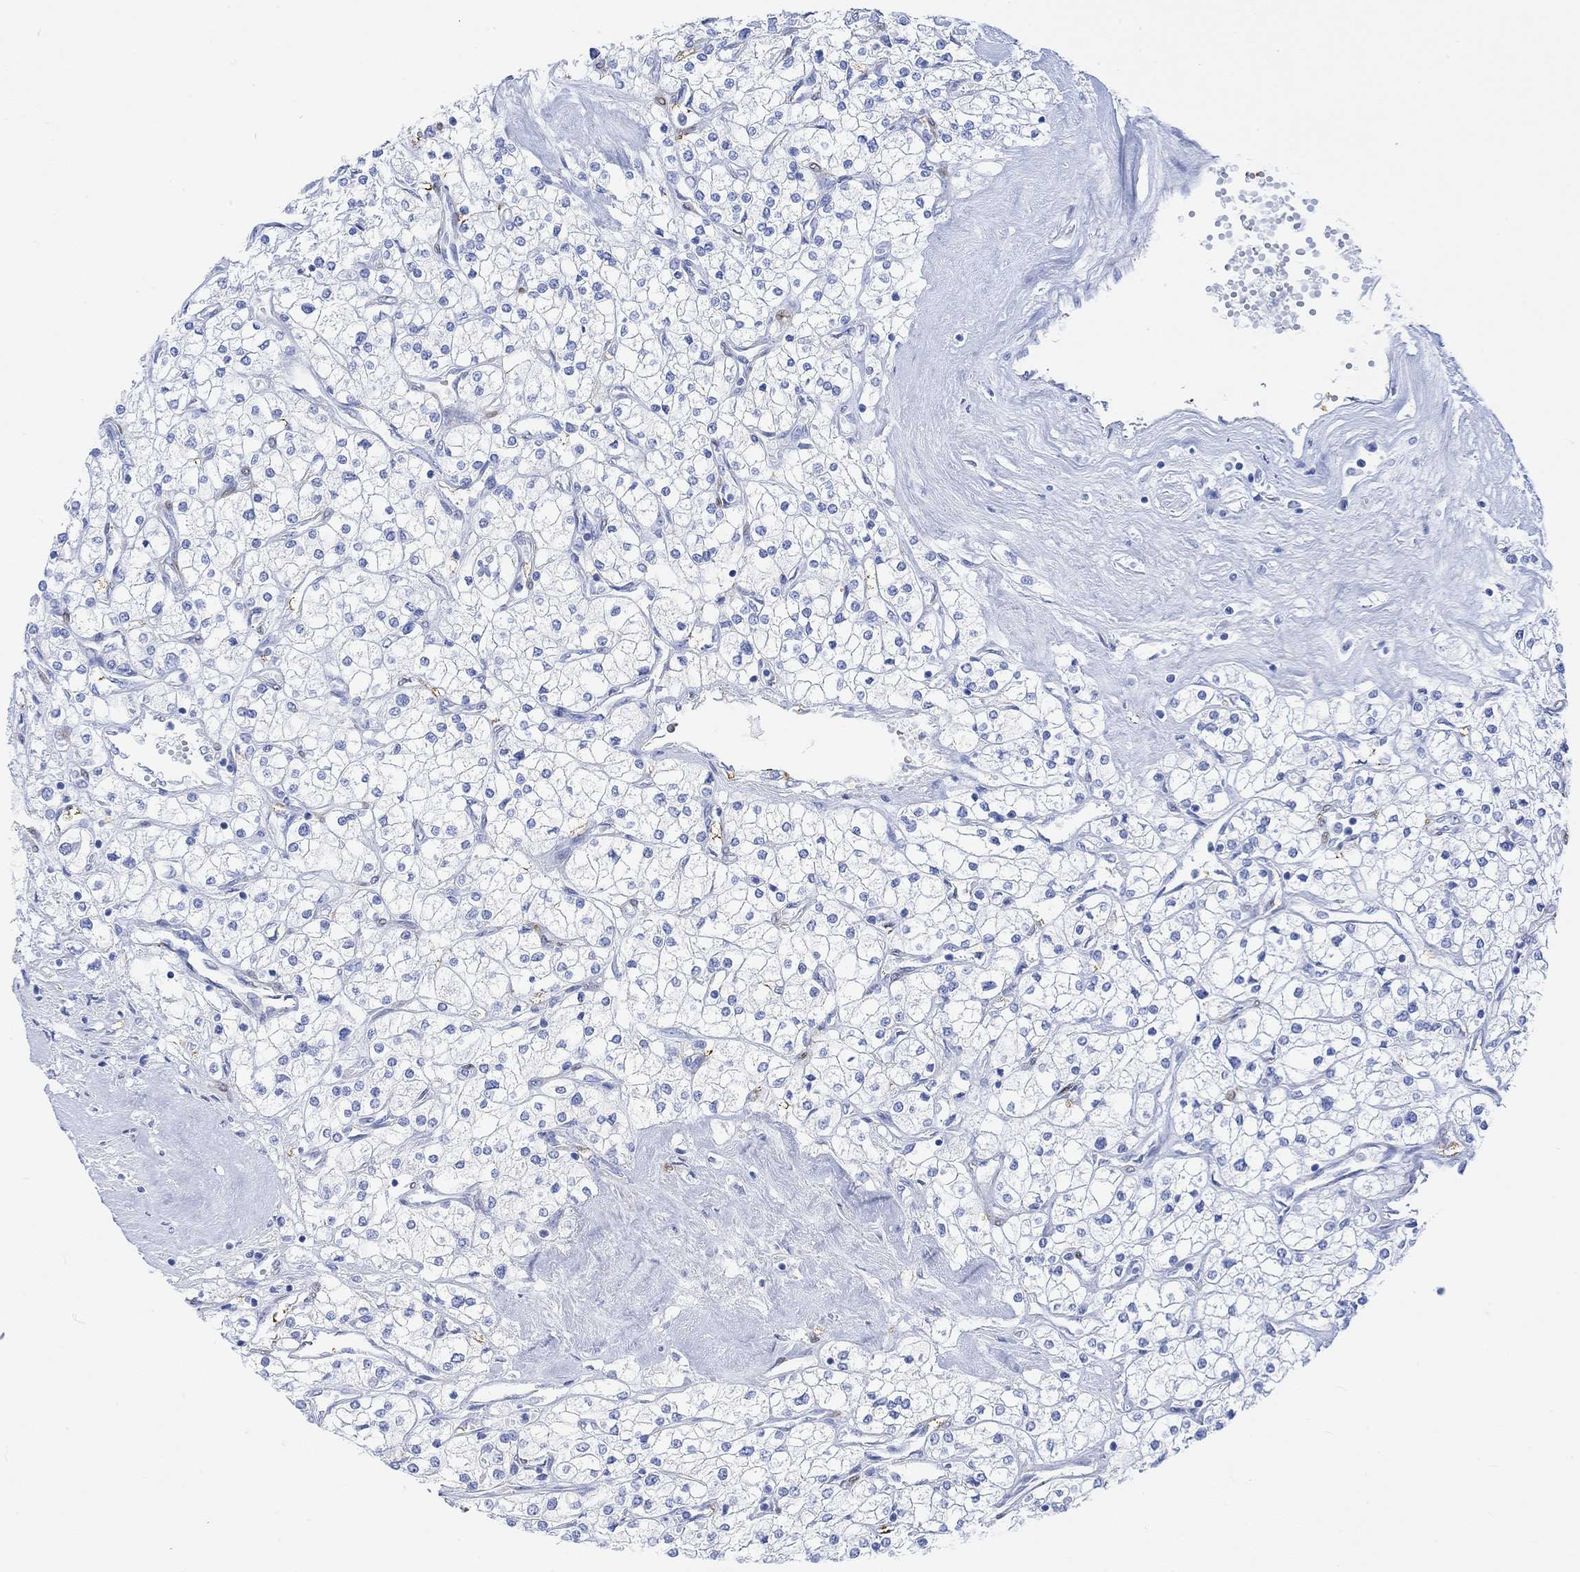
{"staining": {"intensity": "negative", "quantity": "none", "location": "none"}, "tissue": "renal cancer", "cell_type": "Tumor cells", "image_type": "cancer", "snomed": [{"axis": "morphology", "description": "Adenocarcinoma, NOS"}, {"axis": "topography", "description": "Kidney"}], "caption": "DAB immunohistochemical staining of human renal cancer demonstrates no significant positivity in tumor cells.", "gene": "TPPP3", "patient": {"sex": "male", "age": 80}}